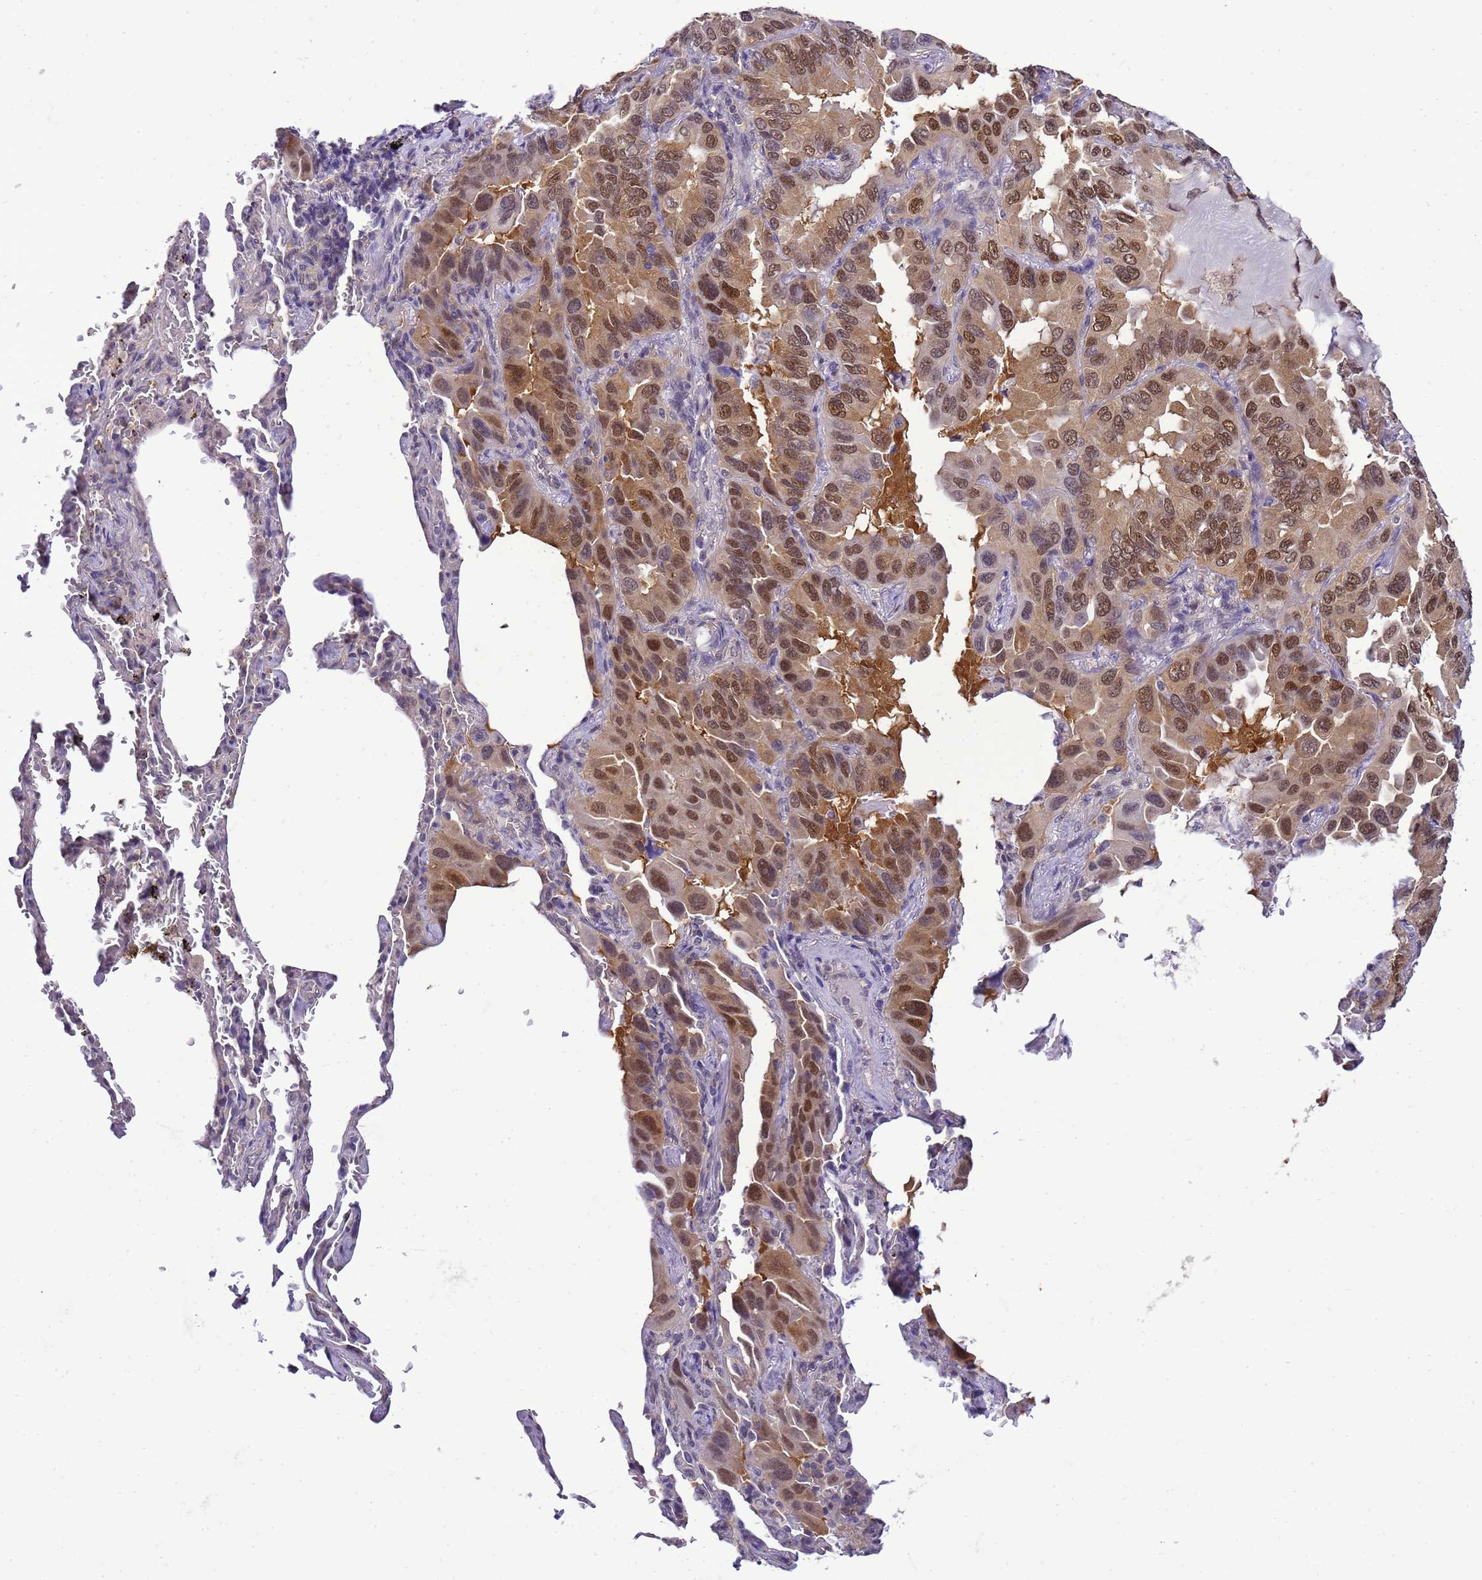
{"staining": {"intensity": "moderate", "quantity": ">75%", "location": "cytoplasmic/membranous,nuclear"}, "tissue": "lung cancer", "cell_type": "Tumor cells", "image_type": "cancer", "snomed": [{"axis": "morphology", "description": "Adenocarcinoma, NOS"}, {"axis": "topography", "description": "Lung"}], "caption": "Adenocarcinoma (lung) stained with a protein marker demonstrates moderate staining in tumor cells.", "gene": "DDI2", "patient": {"sex": "male", "age": 64}}